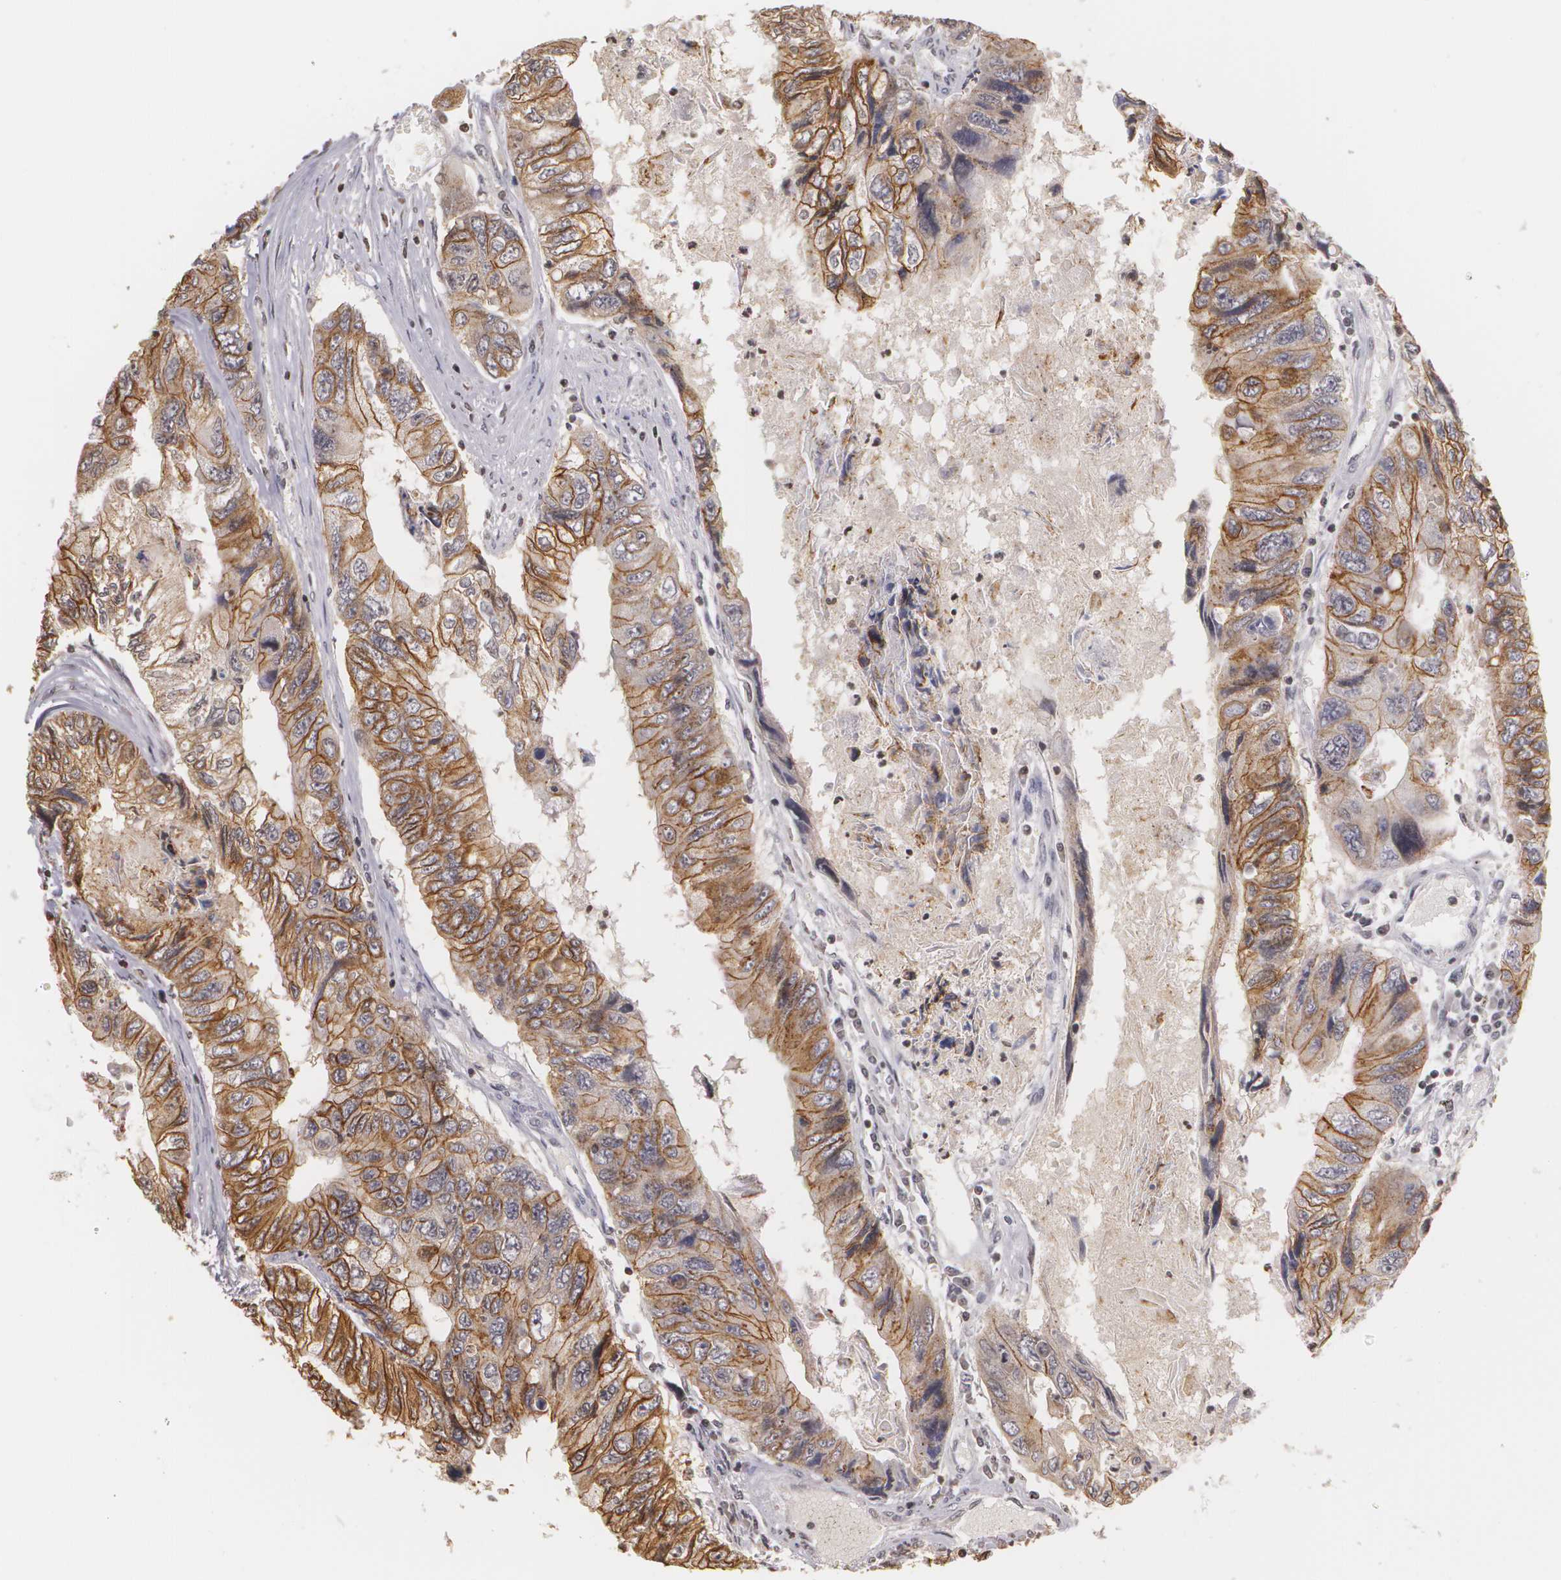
{"staining": {"intensity": "moderate", "quantity": "25%-75%", "location": "cytoplasmic/membranous"}, "tissue": "colorectal cancer", "cell_type": "Tumor cells", "image_type": "cancer", "snomed": [{"axis": "morphology", "description": "Adenocarcinoma, NOS"}, {"axis": "topography", "description": "Rectum"}], "caption": "Human colorectal adenocarcinoma stained for a protein (brown) shows moderate cytoplasmic/membranous positive expression in about 25%-75% of tumor cells.", "gene": "THRB", "patient": {"sex": "female", "age": 82}}